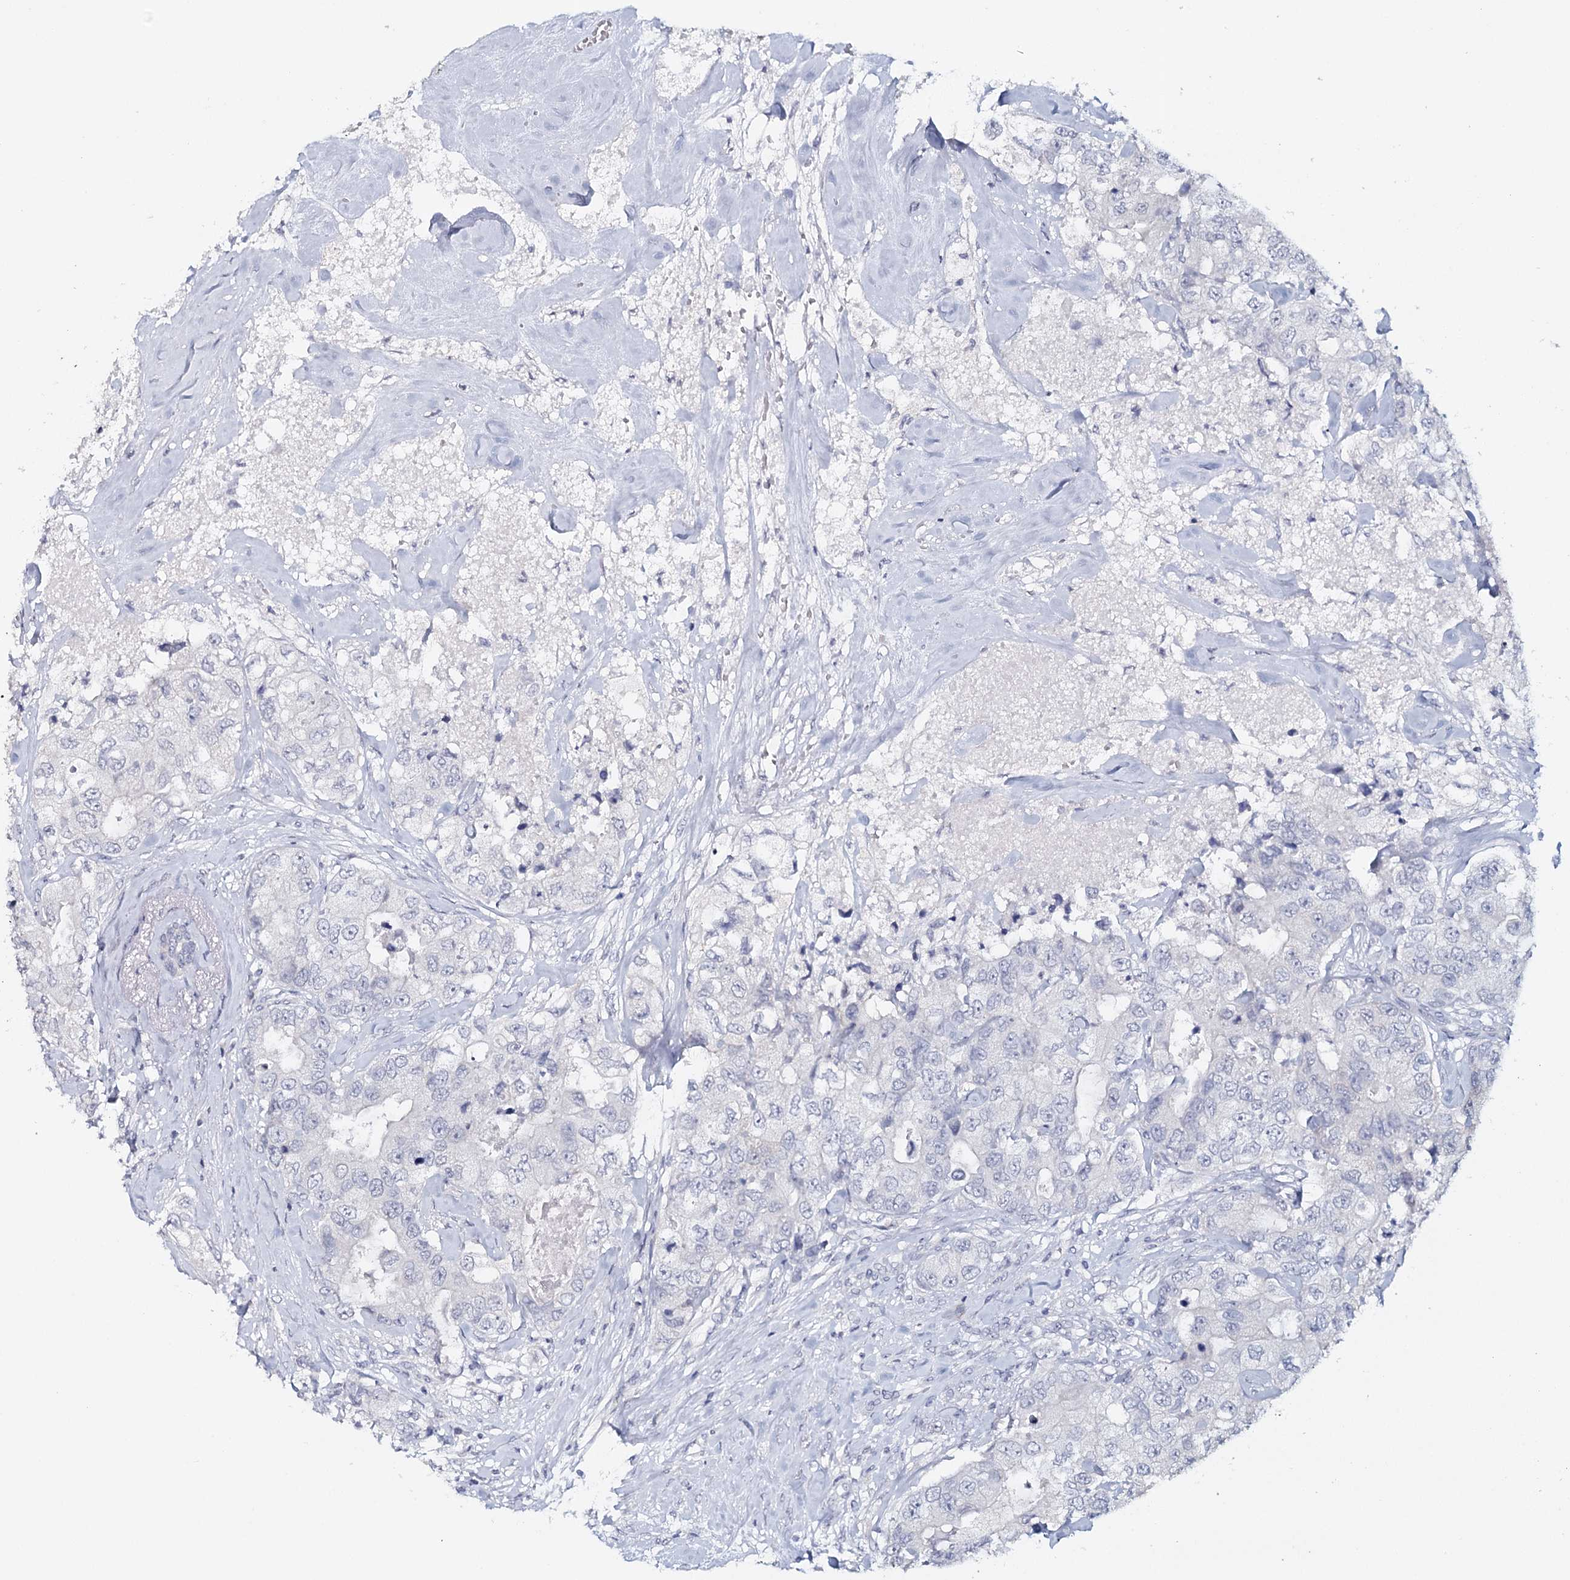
{"staining": {"intensity": "negative", "quantity": "none", "location": "none"}, "tissue": "breast cancer", "cell_type": "Tumor cells", "image_type": "cancer", "snomed": [{"axis": "morphology", "description": "Duct carcinoma"}, {"axis": "topography", "description": "Breast"}], "caption": "Immunohistochemistry micrograph of neoplastic tissue: human breast intraductal carcinoma stained with DAB (3,3'-diaminobenzidine) exhibits no significant protein expression in tumor cells. The staining is performed using DAB brown chromogen with nuclei counter-stained in using hematoxylin.", "gene": "HSPA4L", "patient": {"sex": "female", "age": 62}}